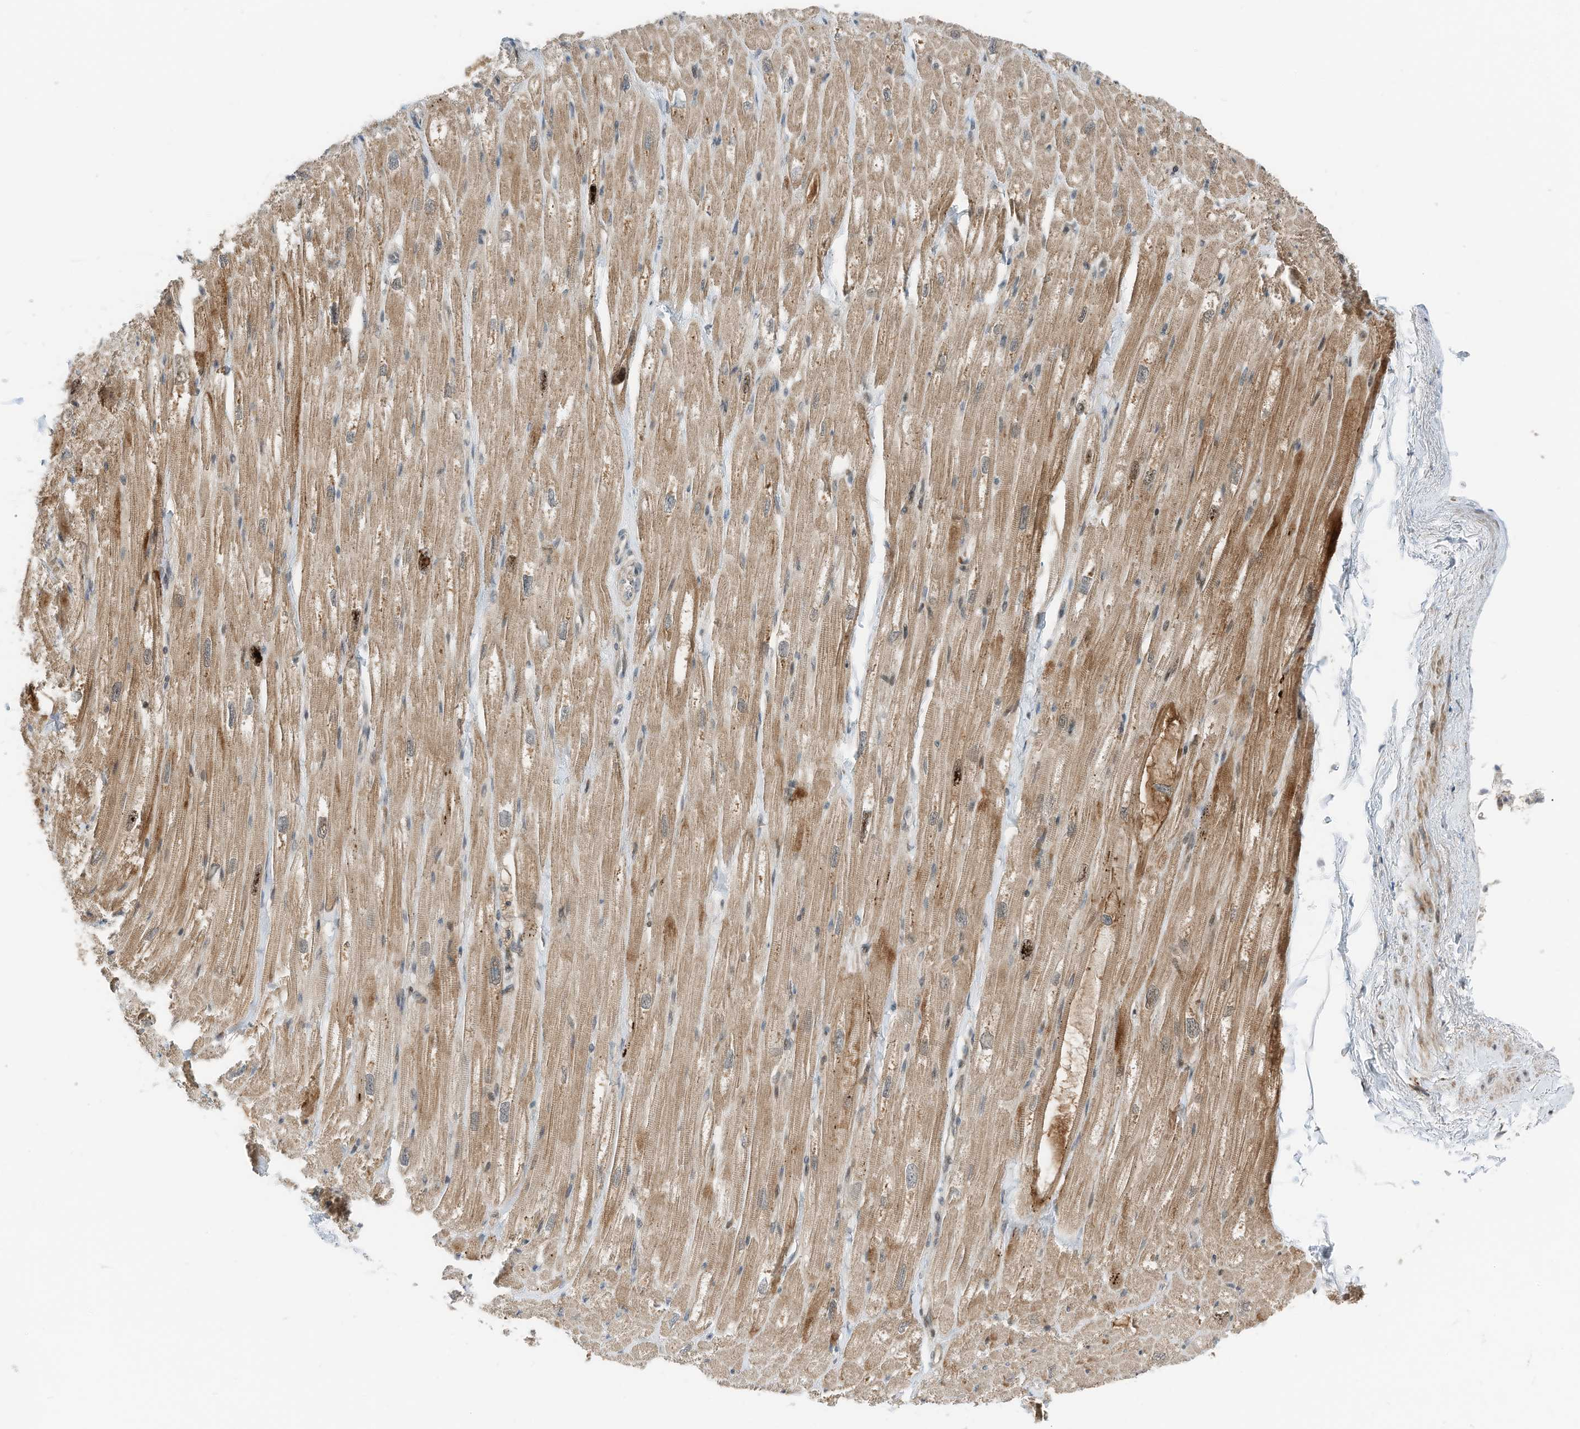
{"staining": {"intensity": "moderate", "quantity": "25%-75%", "location": "cytoplasmic/membranous"}, "tissue": "heart muscle", "cell_type": "Cardiomyocytes", "image_type": "normal", "snomed": [{"axis": "morphology", "description": "Normal tissue, NOS"}, {"axis": "topography", "description": "Heart"}], "caption": "Immunohistochemical staining of benign heart muscle demonstrates 25%-75% levels of moderate cytoplasmic/membranous protein expression in about 25%-75% of cardiomyocytes. (DAB (3,3'-diaminobenzidine) = brown stain, brightfield microscopy at high magnification).", "gene": "RMND1", "patient": {"sex": "male", "age": 50}}